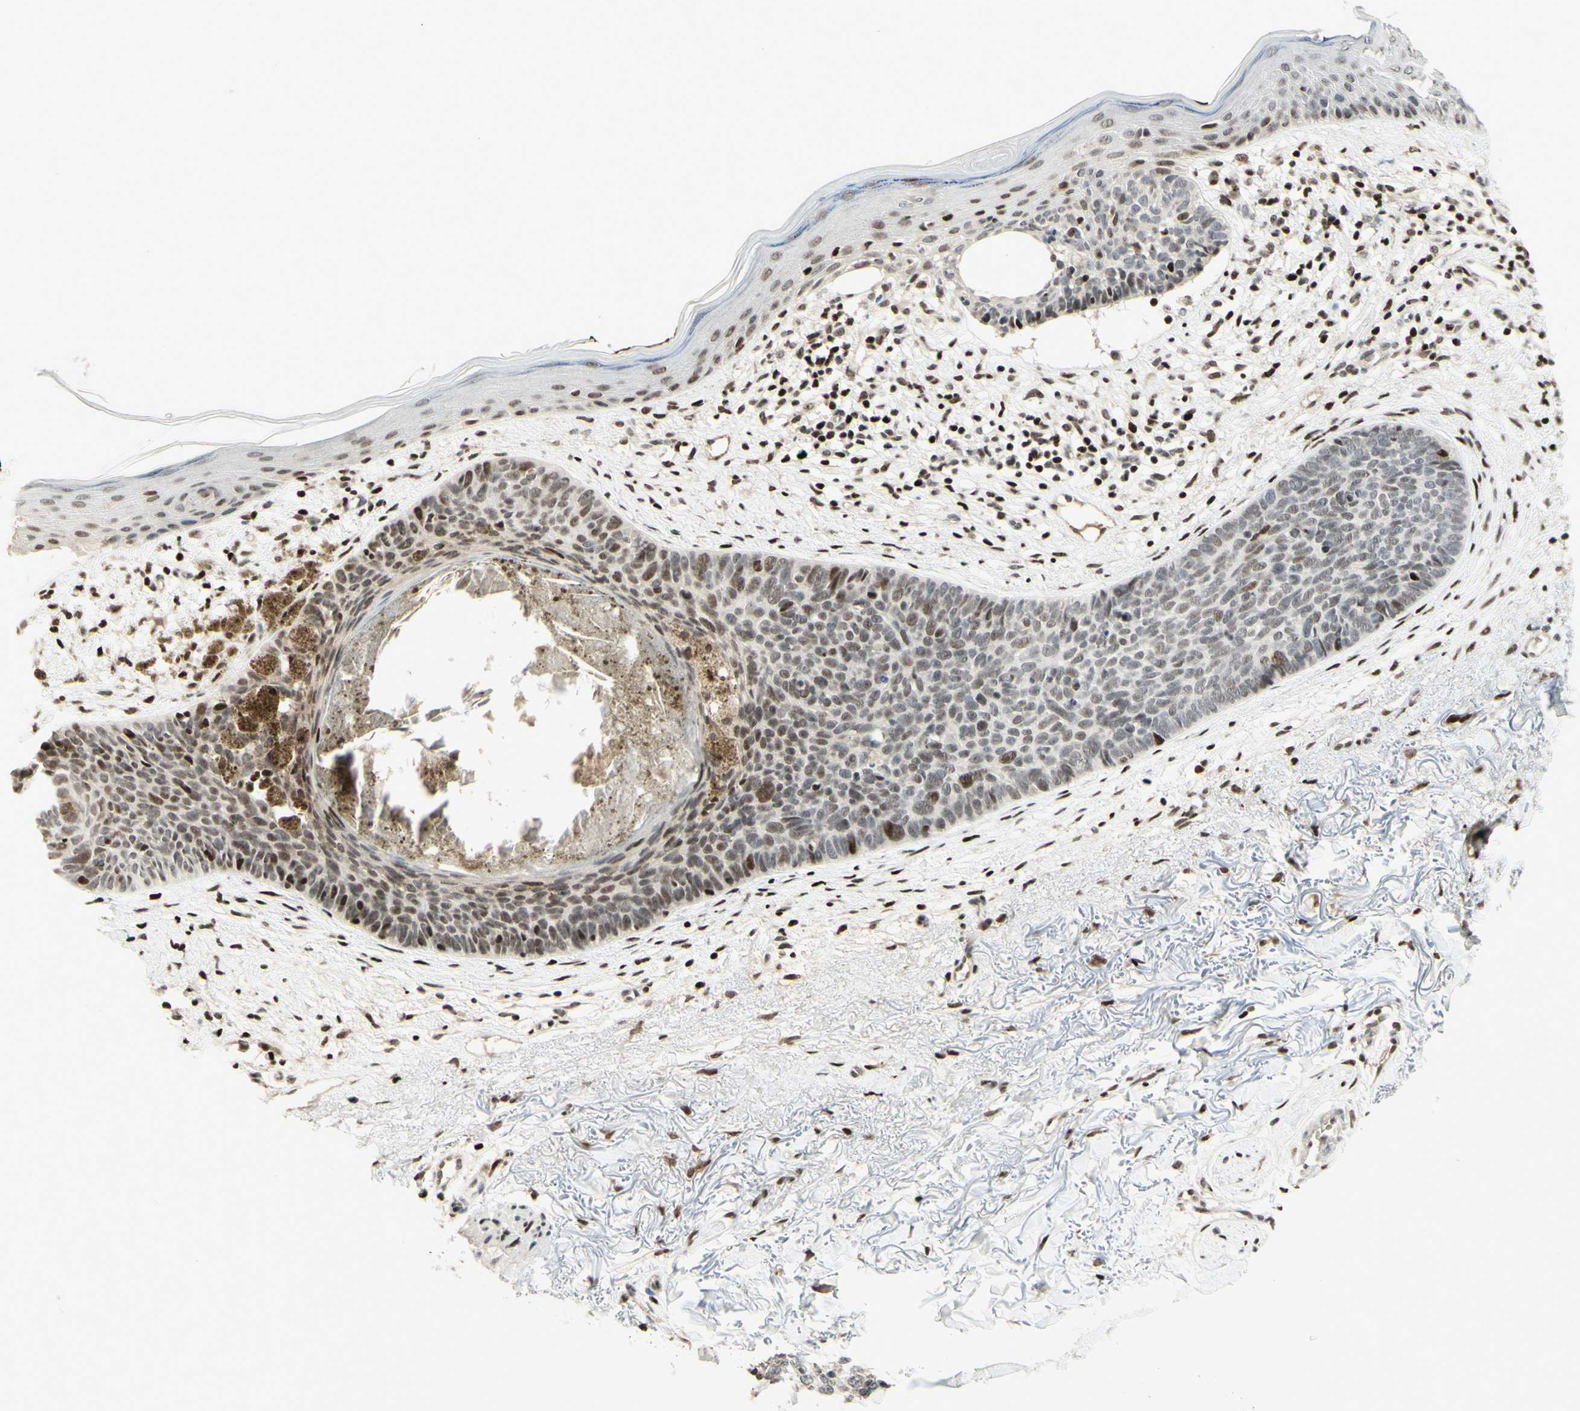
{"staining": {"intensity": "weak", "quantity": "25%-75%", "location": "cytoplasmic/membranous,nuclear"}, "tissue": "skin cancer", "cell_type": "Tumor cells", "image_type": "cancer", "snomed": [{"axis": "morphology", "description": "Basal cell carcinoma"}, {"axis": "topography", "description": "Skin"}], "caption": "High-power microscopy captured an IHC histopathology image of skin cancer (basal cell carcinoma), revealing weak cytoplasmic/membranous and nuclear positivity in approximately 25%-75% of tumor cells.", "gene": "CDKL5", "patient": {"sex": "female", "age": 70}}